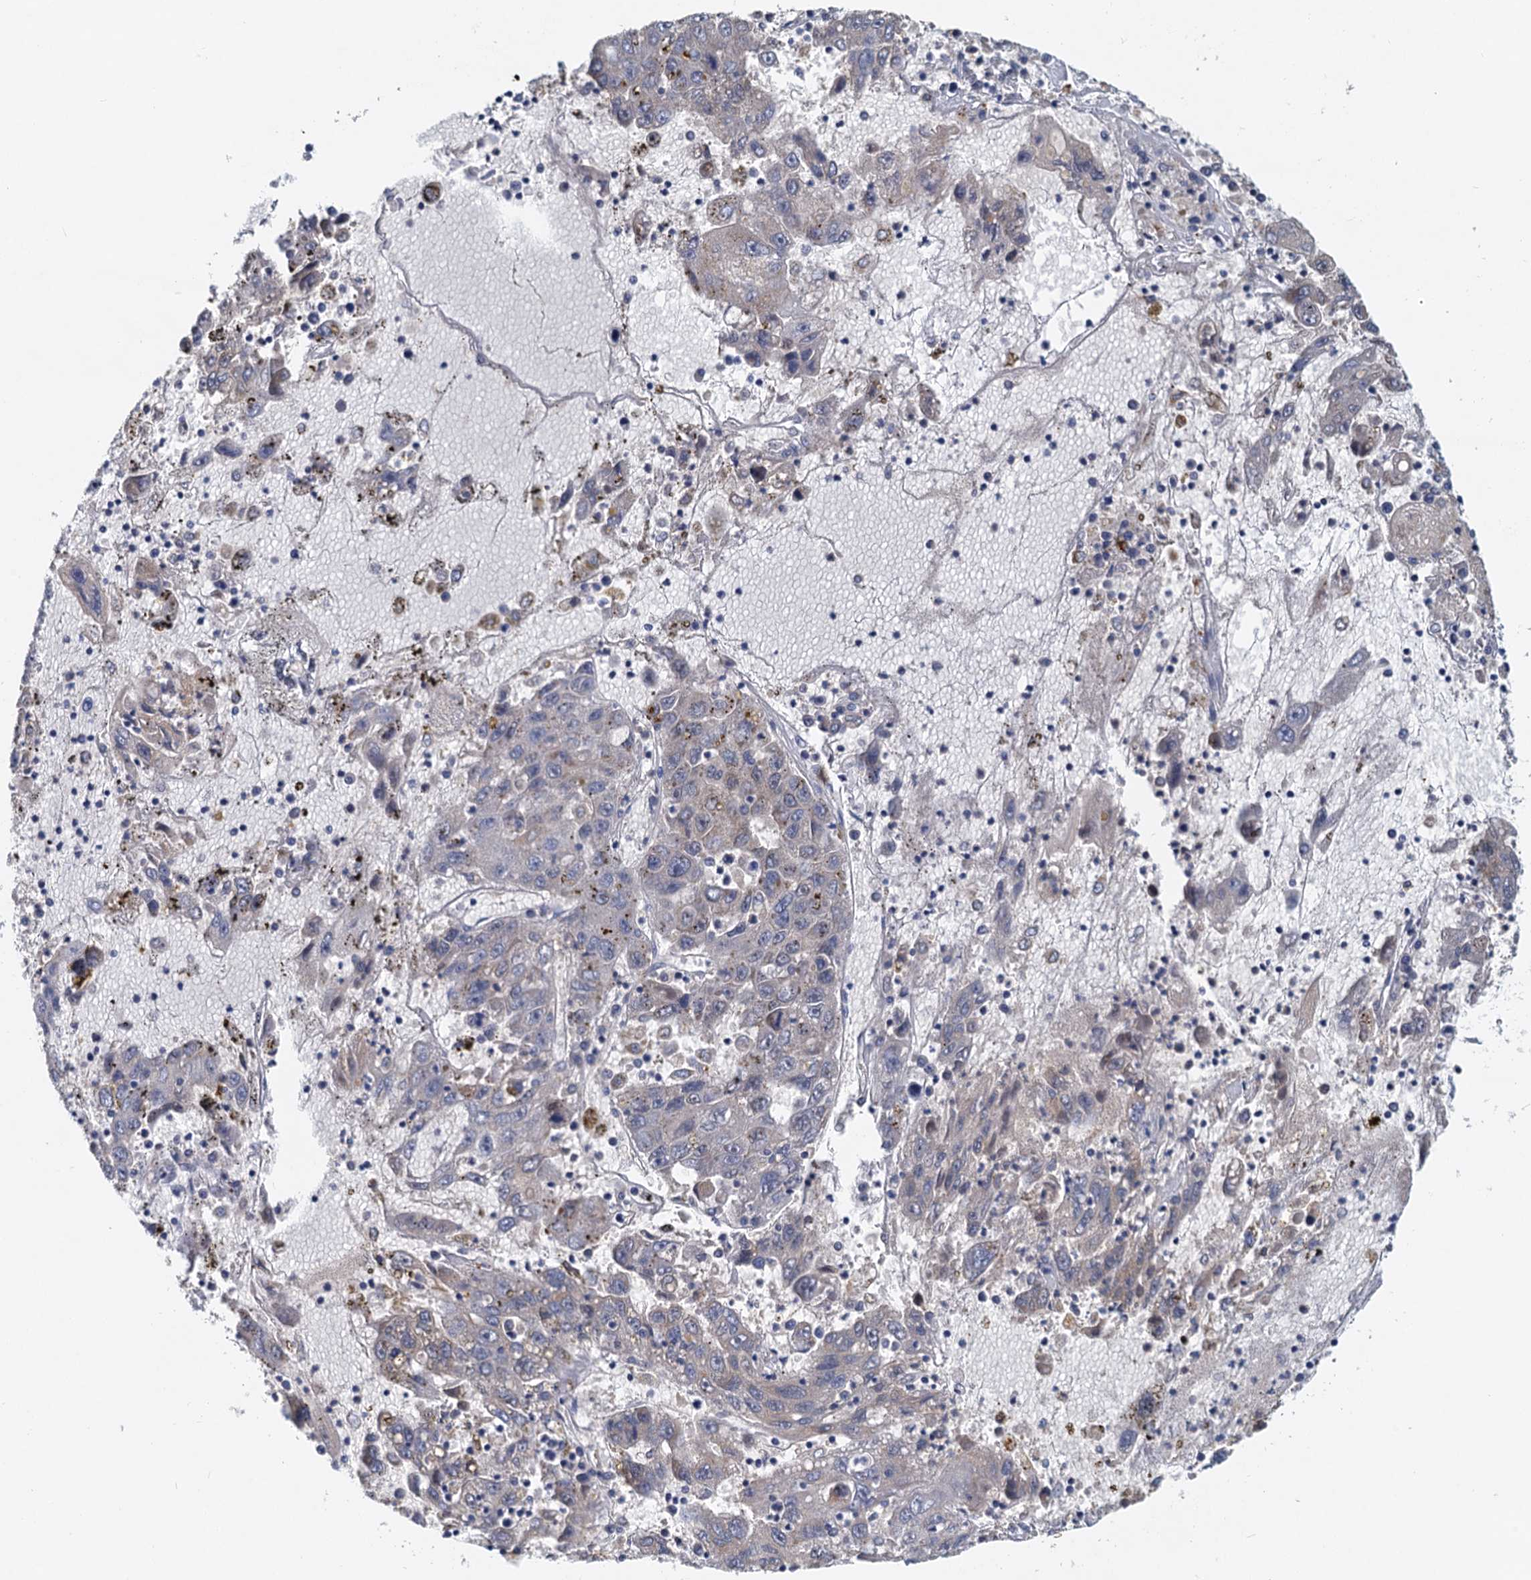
{"staining": {"intensity": "negative", "quantity": "none", "location": "none"}, "tissue": "liver cancer", "cell_type": "Tumor cells", "image_type": "cancer", "snomed": [{"axis": "morphology", "description": "Carcinoma, Hepatocellular, NOS"}, {"axis": "topography", "description": "Liver"}], "caption": "IHC photomicrograph of neoplastic tissue: human liver cancer (hepatocellular carcinoma) stained with DAB demonstrates no significant protein expression in tumor cells.", "gene": "TOLLIP", "patient": {"sex": "male", "age": 49}}